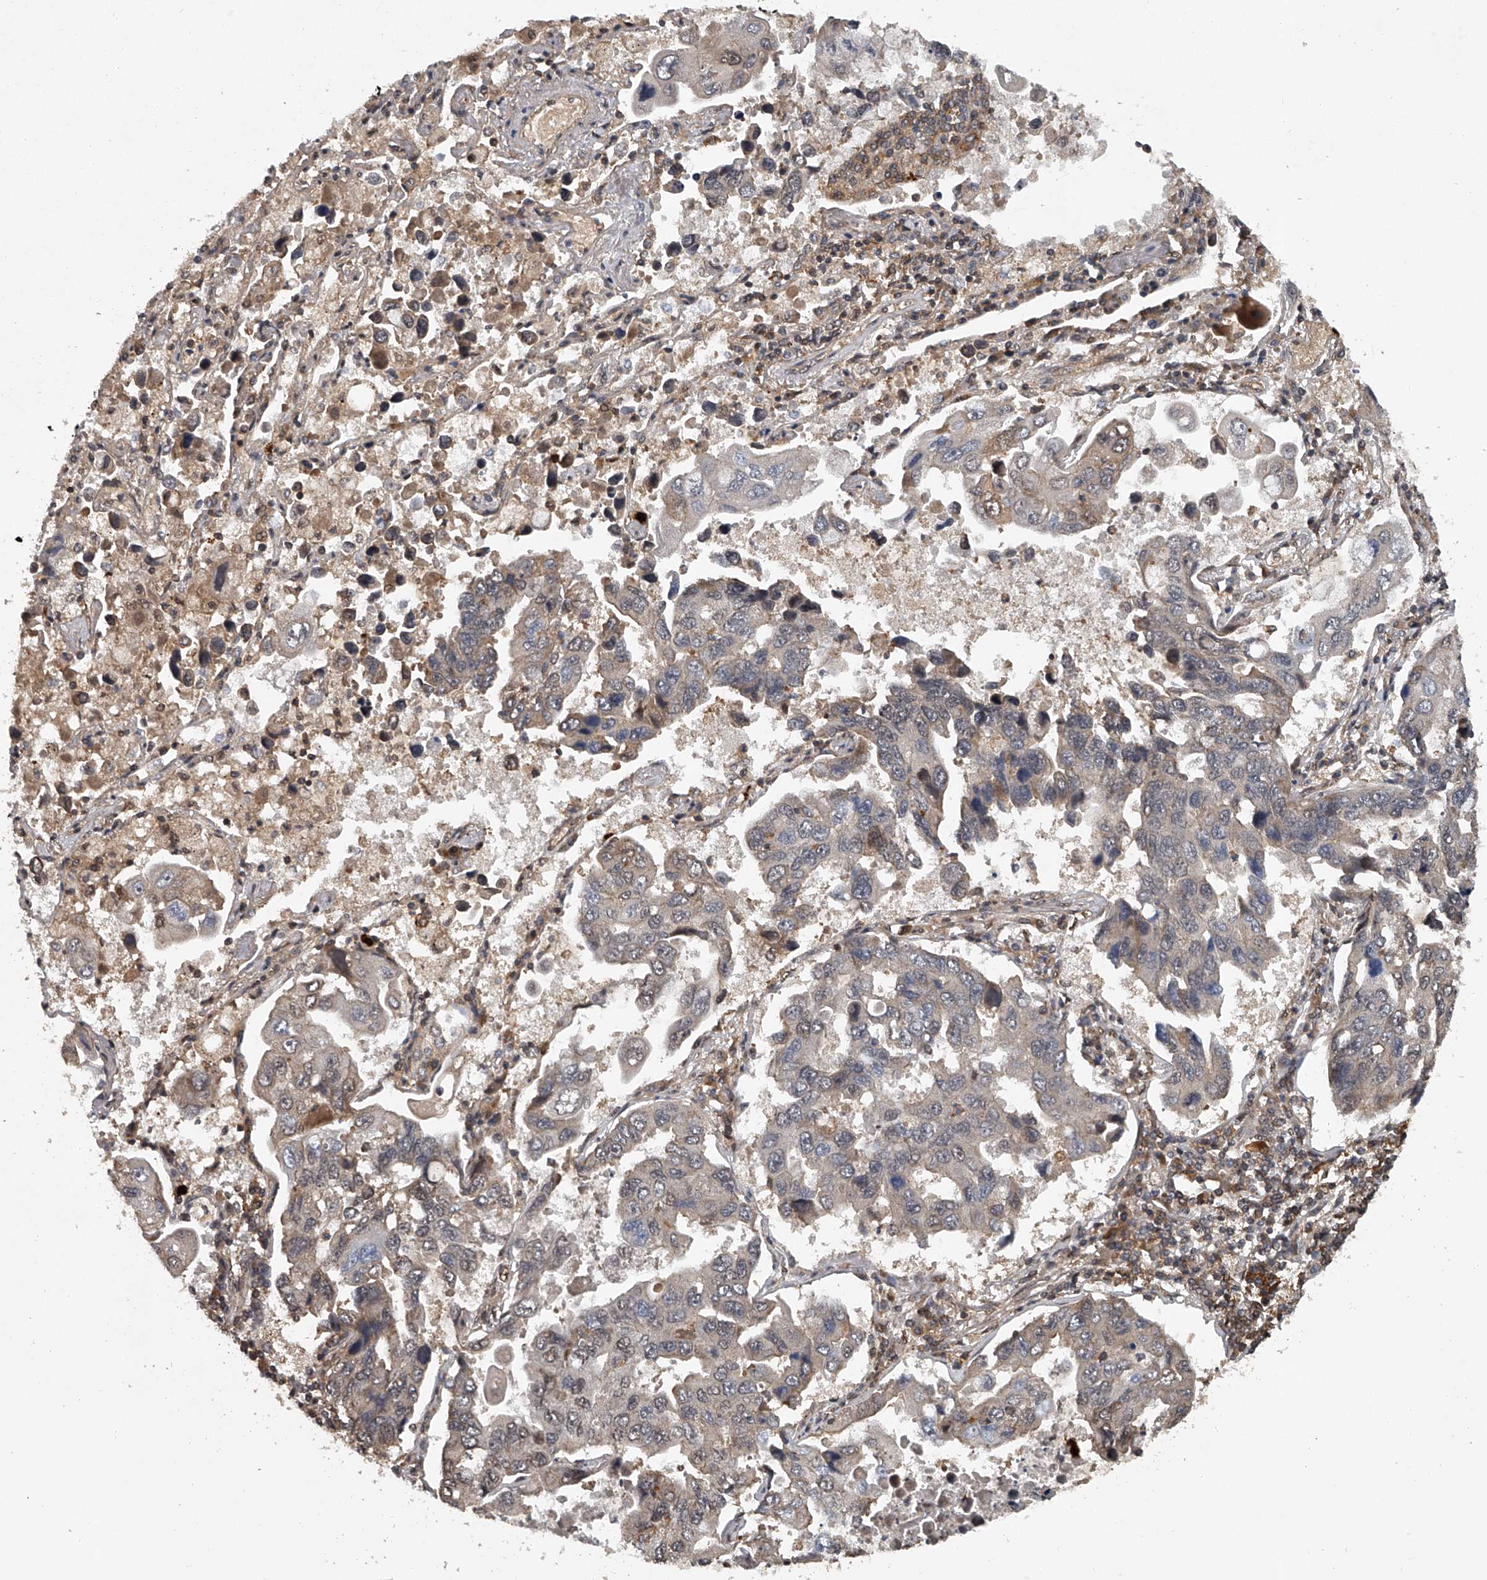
{"staining": {"intensity": "weak", "quantity": "<25%", "location": "cytoplasmic/membranous,nuclear"}, "tissue": "lung cancer", "cell_type": "Tumor cells", "image_type": "cancer", "snomed": [{"axis": "morphology", "description": "Adenocarcinoma, NOS"}, {"axis": "topography", "description": "Lung"}], "caption": "This is an IHC photomicrograph of lung cancer (adenocarcinoma). There is no expression in tumor cells.", "gene": "PLEKHG1", "patient": {"sex": "male", "age": 64}}